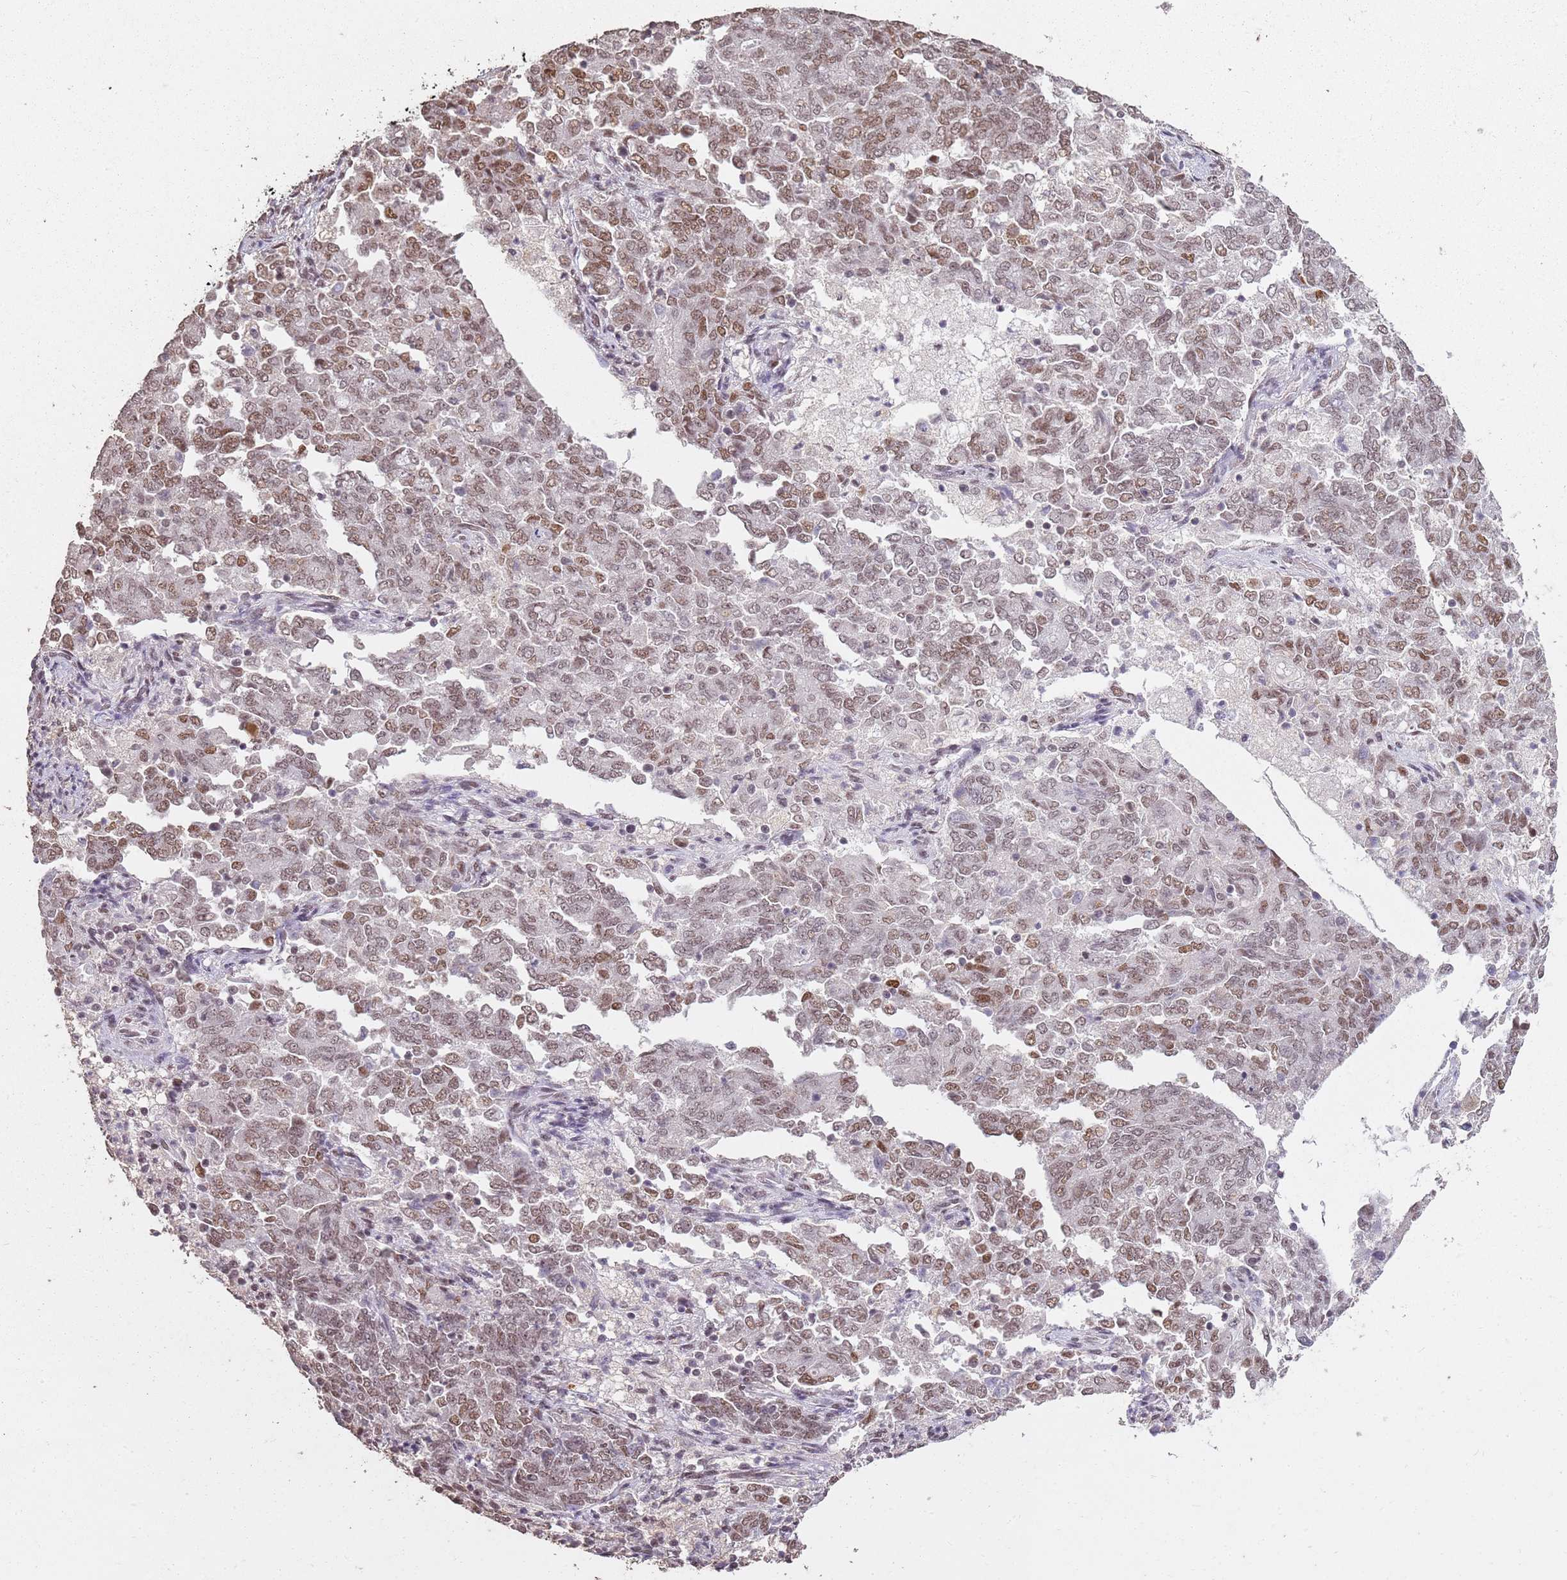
{"staining": {"intensity": "moderate", "quantity": ">75%", "location": "nuclear"}, "tissue": "endometrial cancer", "cell_type": "Tumor cells", "image_type": "cancer", "snomed": [{"axis": "morphology", "description": "Adenocarcinoma, NOS"}, {"axis": "topography", "description": "Endometrium"}], "caption": "High-power microscopy captured an immunohistochemistry (IHC) micrograph of endometrial adenocarcinoma, revealing moderate nuclear staining in about >75% of tumor cells. (DAB (3,3'-diaminobenzidine) IHC with brightfield microscopy, high magnification).", "gene": "ARL14EP", "patient": {"sex": "female", "age": 80}}